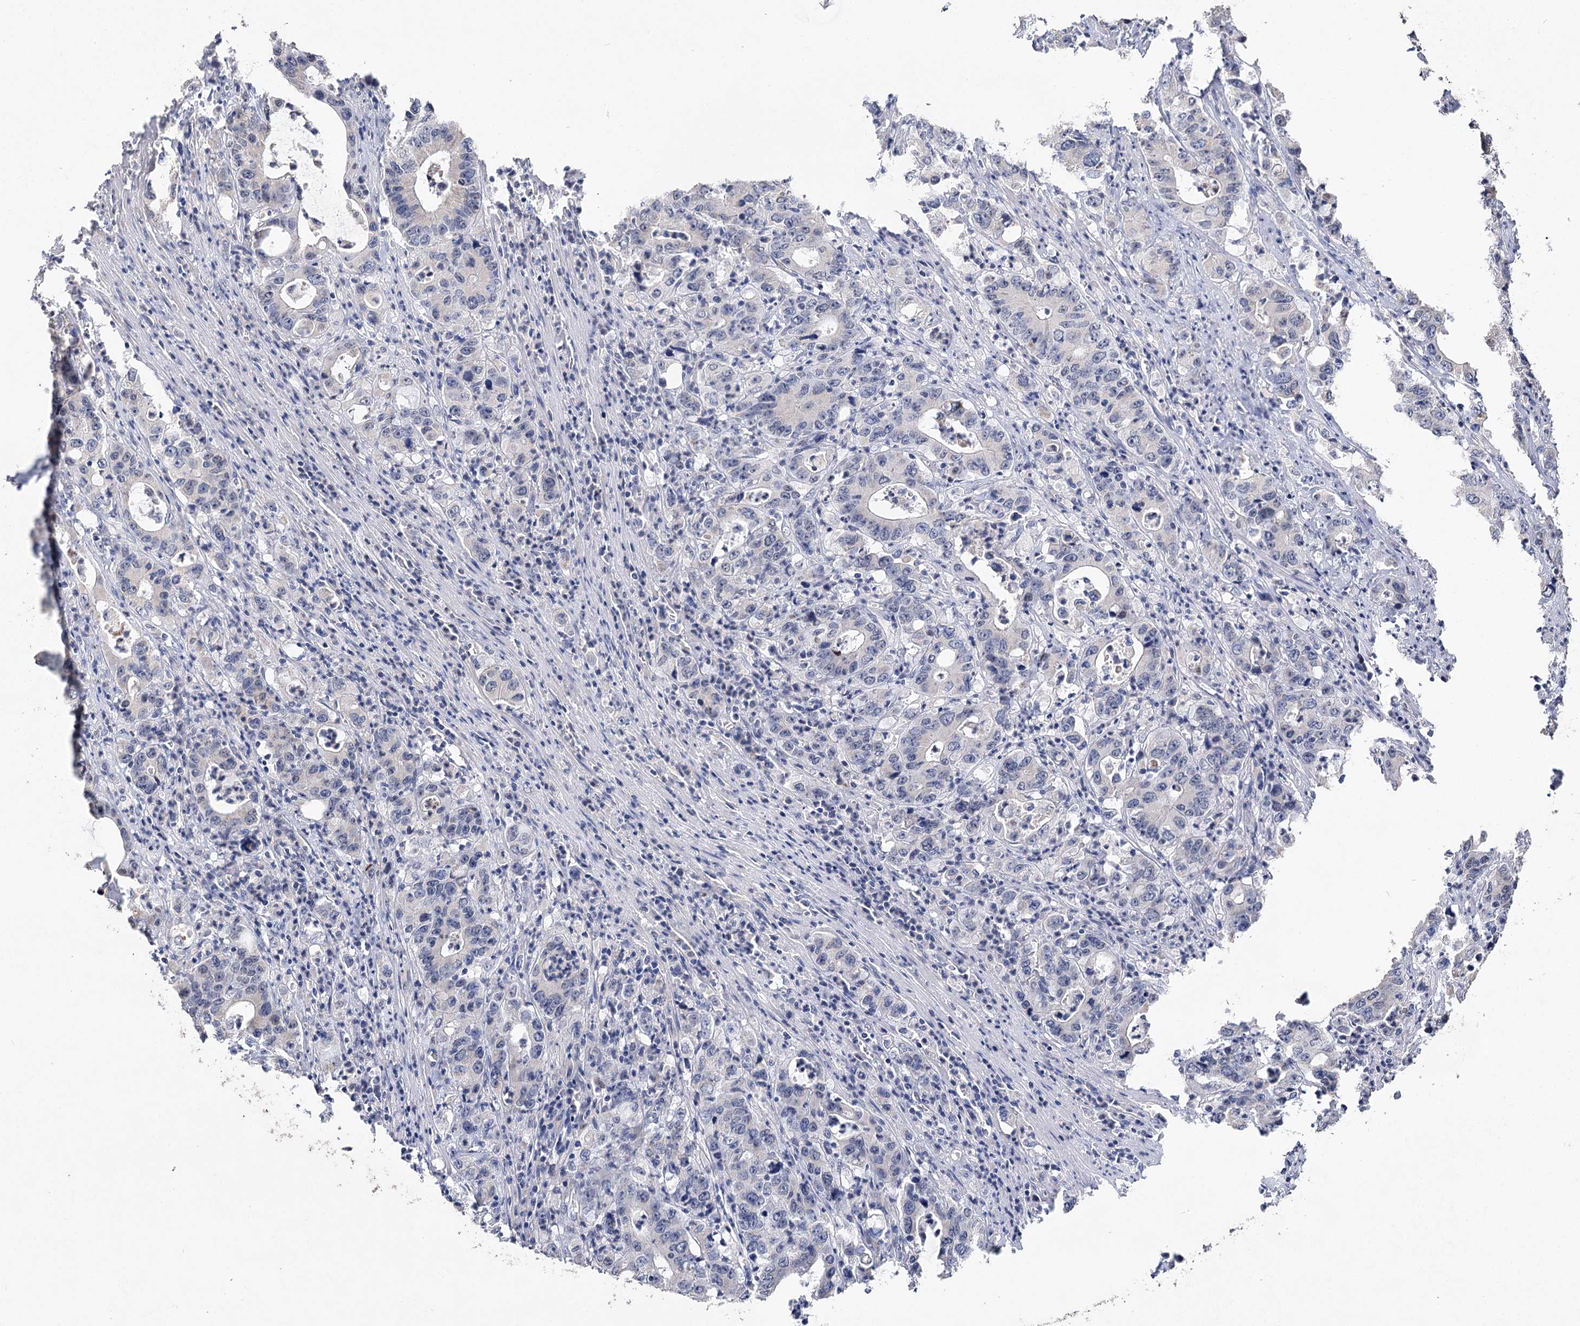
{"staining": {"intensity": "negative", "quantity": "none", "location": "none"}, "tissue": "colorectal cancer", "cell_type": "Tumor cells", "image_type": "cancer", "snomed": [{"axis": "morphology", "description": "Adenocarcinoma, NOS"}, {"axis": "topography", "description": "Colon"}], "caption": "The histopathology image shows no staining of tumor cells in adenocarcinoma (colorectal).", "gene": "RUFY4", "patient": {"sex": "female", "age": 75}}